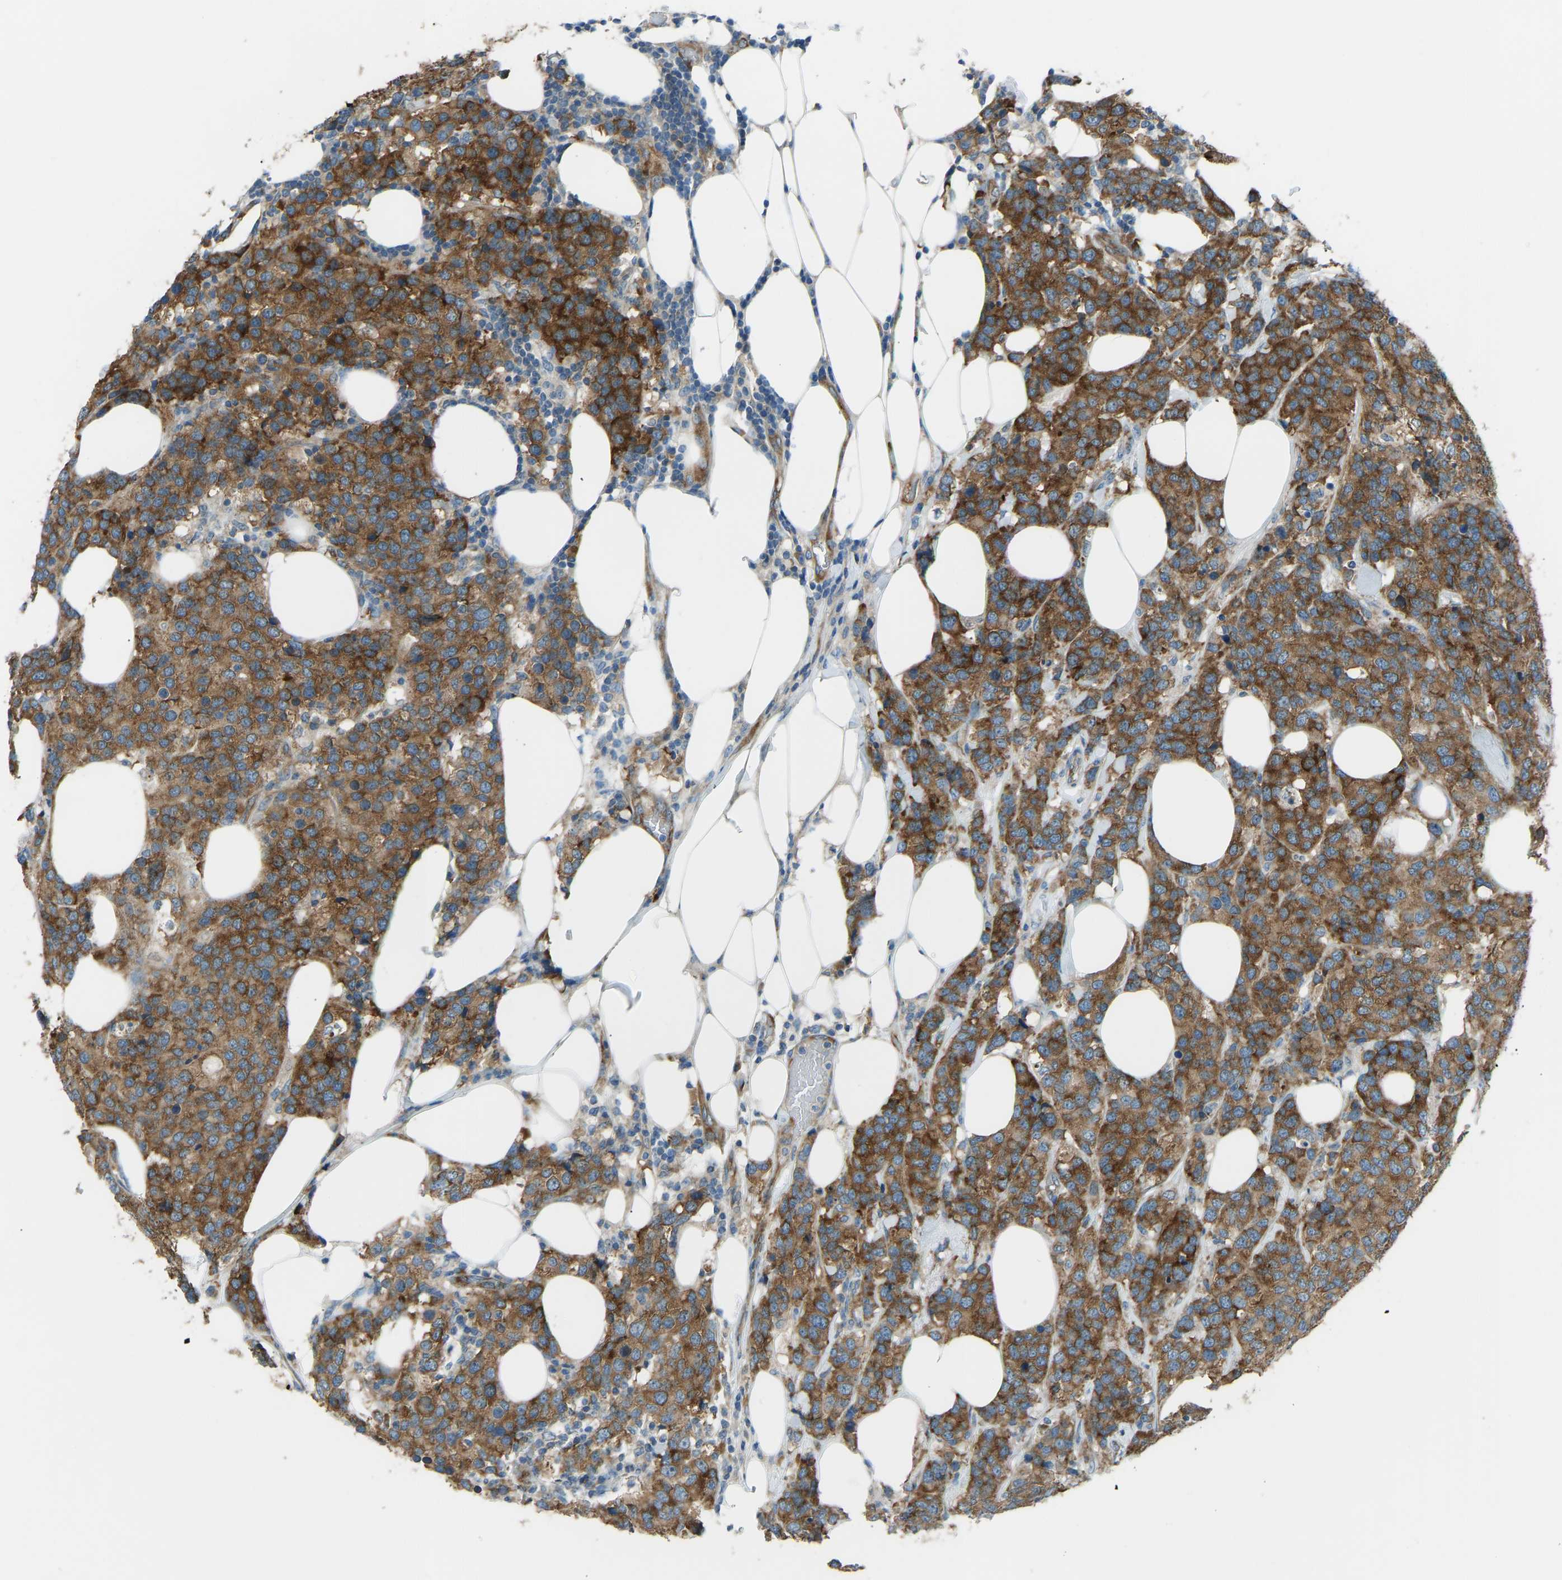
{"staining": {"intensity": "strong", "quantity": ">75%", "location": "cytoplasmic/membranous"}, "tissue": "breast cancer", "cell_type": "Tumor cells", "image_type": "cancer", "snomed": [{"axis": "morphology", "description": "Lobular carcinoma"}, {"axis": "topography", "description": "Breast"}], "caption": "Breast cancer (lobular carcinoma) stained with DAB immunohistochemistry reveals high levels of strong cytoplasmic/membranous positivity in about >75% of tumor cells. The protein of interest is stained brown, and the nuclei are stained in blue (DAB (3,3'-diaminobenzidine) IHC with brightfield microscopy, high magnification).", "gene": "STAU2", "patient": {"sex": "female", "age": 59}}